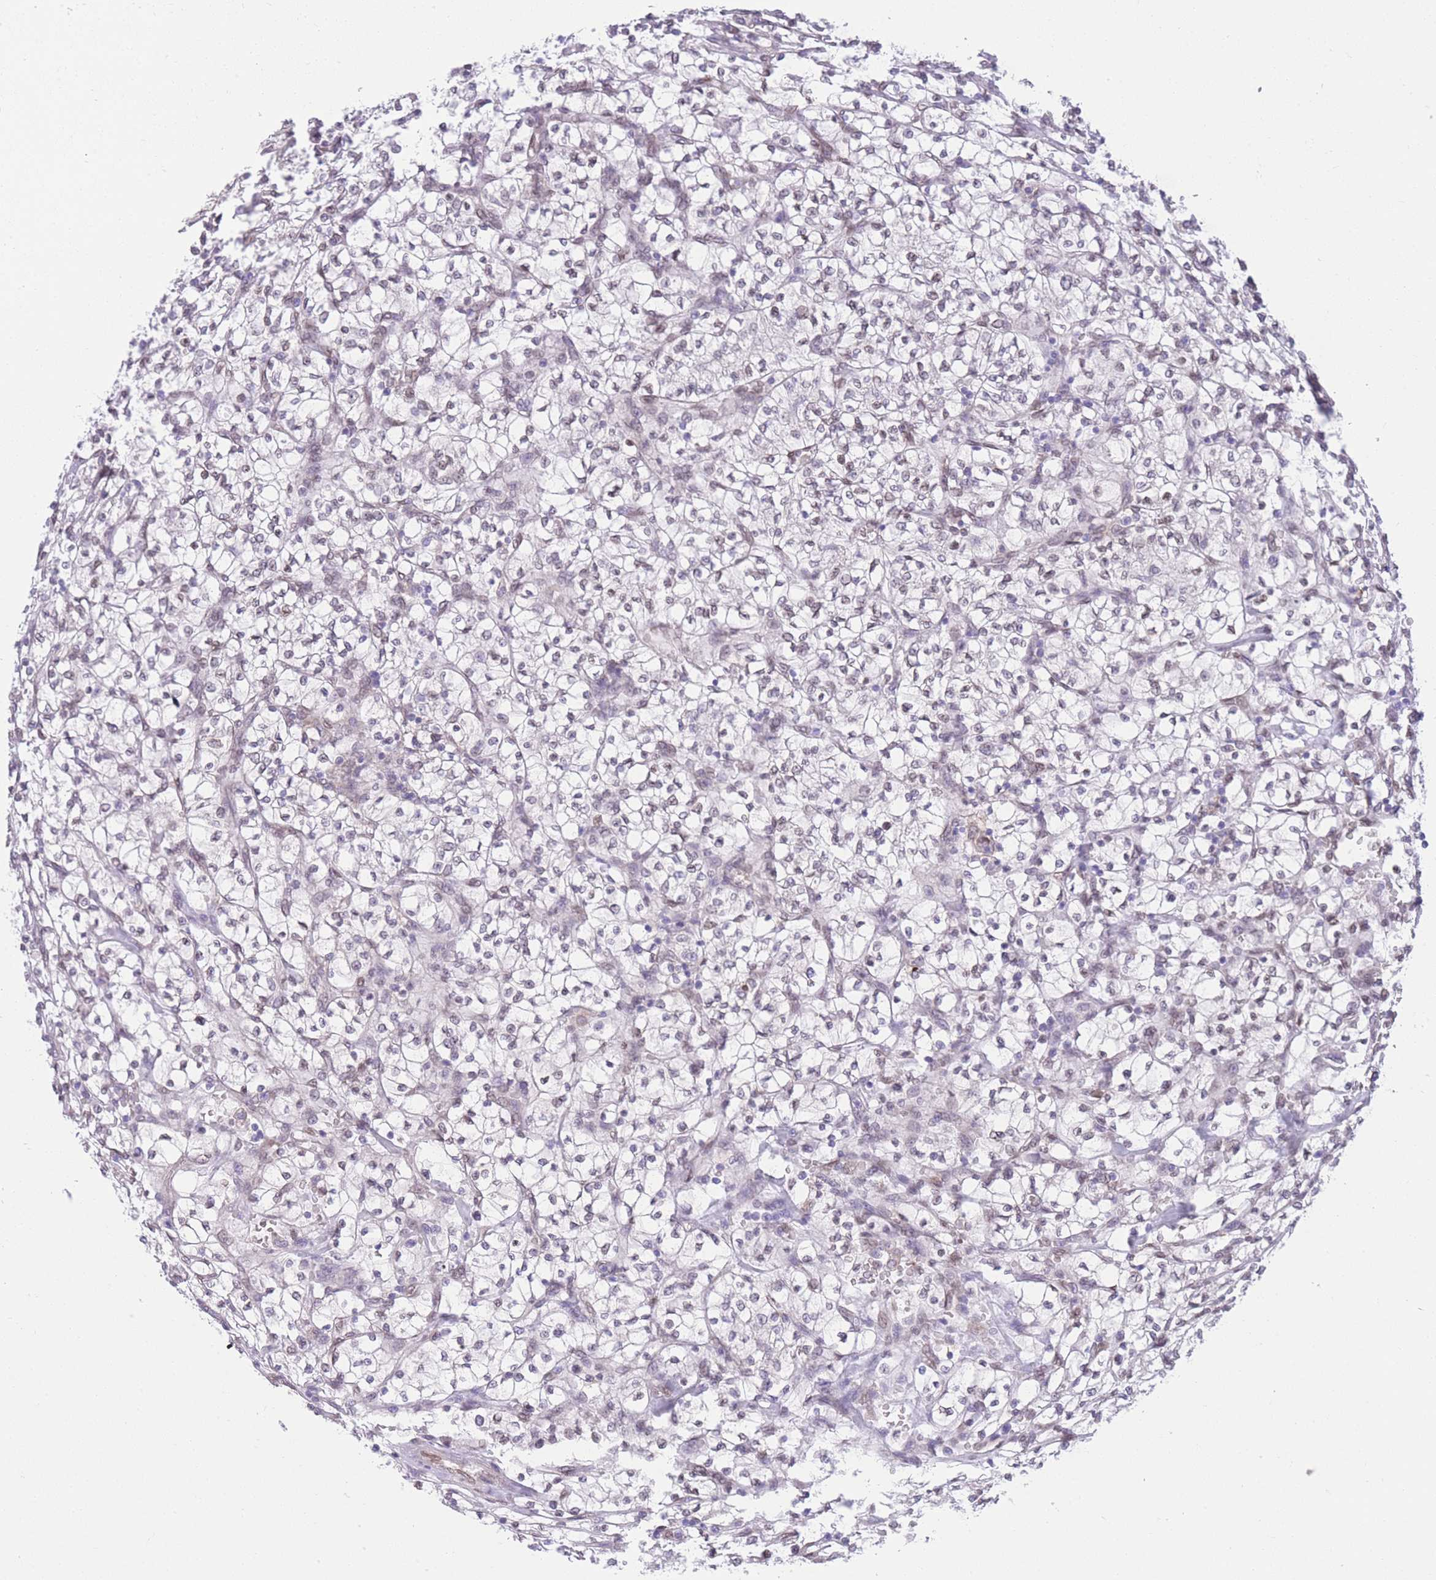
{"staining": {"intensity": "weak", "quantity": ">75%", "location": "nuclear"}, "tissue": "renal cancer", "cell_type": "Tumor cells", "image_type": "cancer", "snomed": [{"axis": "morphology", "description": "Adenocarcinoma, NOS"}, {"axis": "topography", "description": "Kidney"}], "caption": "This photomicrograph displays immunohistochemistry (IHC) staining of human adenocarcinoma (renal), with low weak nuclear positivity in approximately >75% of tumor cells.", "gene": "OR10AD1", "patient": {"sex": "female", "age": 64}}